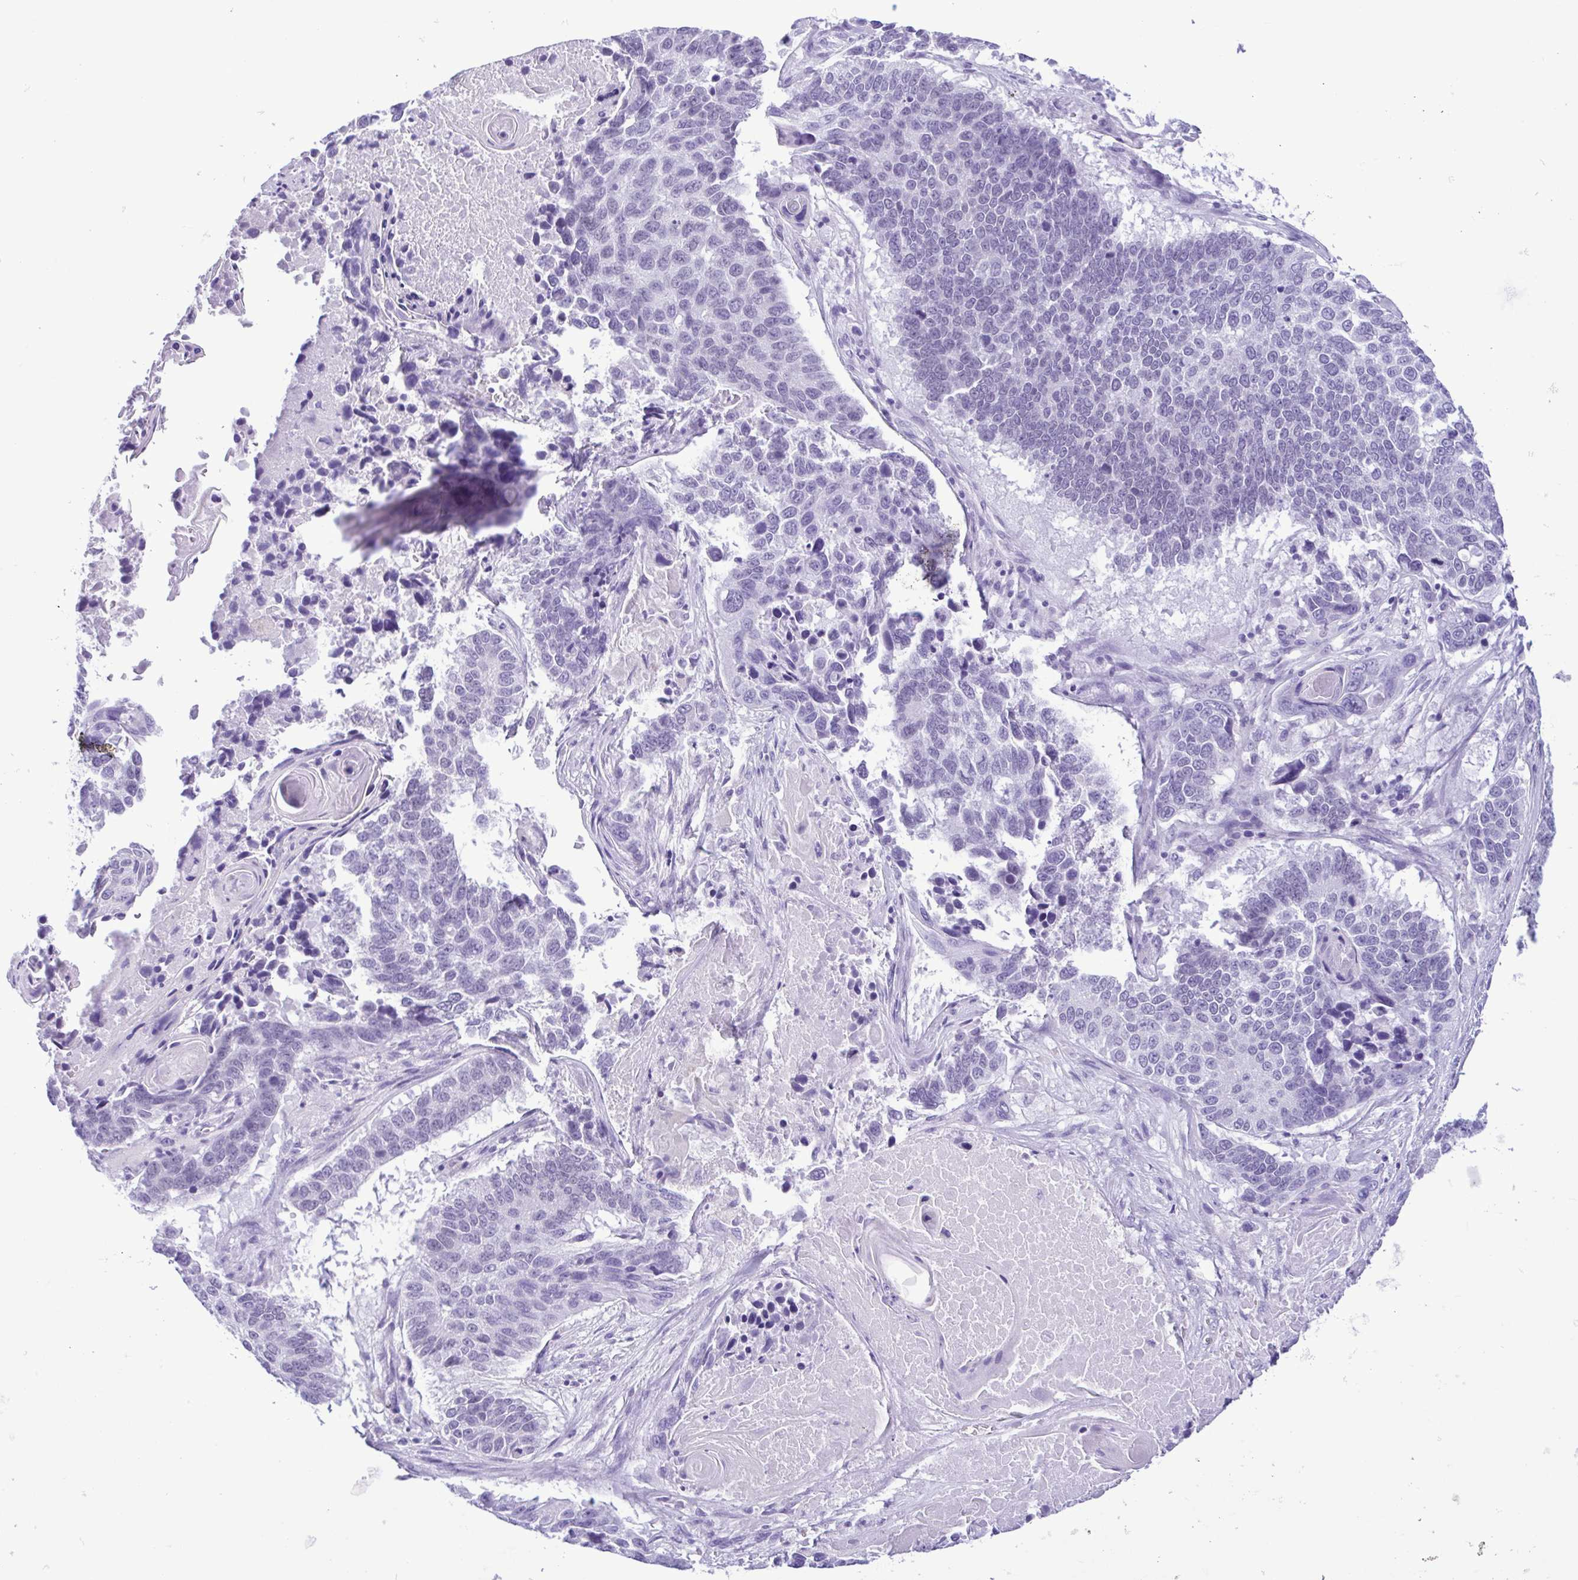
{"staining": {"intensity": "negative", "quantity": "none", "location": "none"}, "tissue": "lung cancer", "cell_type": "Tumor cells", "image_type": "cancer", "snomed": [{"axis": "morphology", "description": "Squamous cell carcinoma, NOS"}, {"axis": "topography", "description": "Lung"}], "caption": "Photomicrograph shows no significant protein staining in tumor cells of lung cancer.", "gene": "SPATA16", "patient": {"sex": "male", "age": 73}}